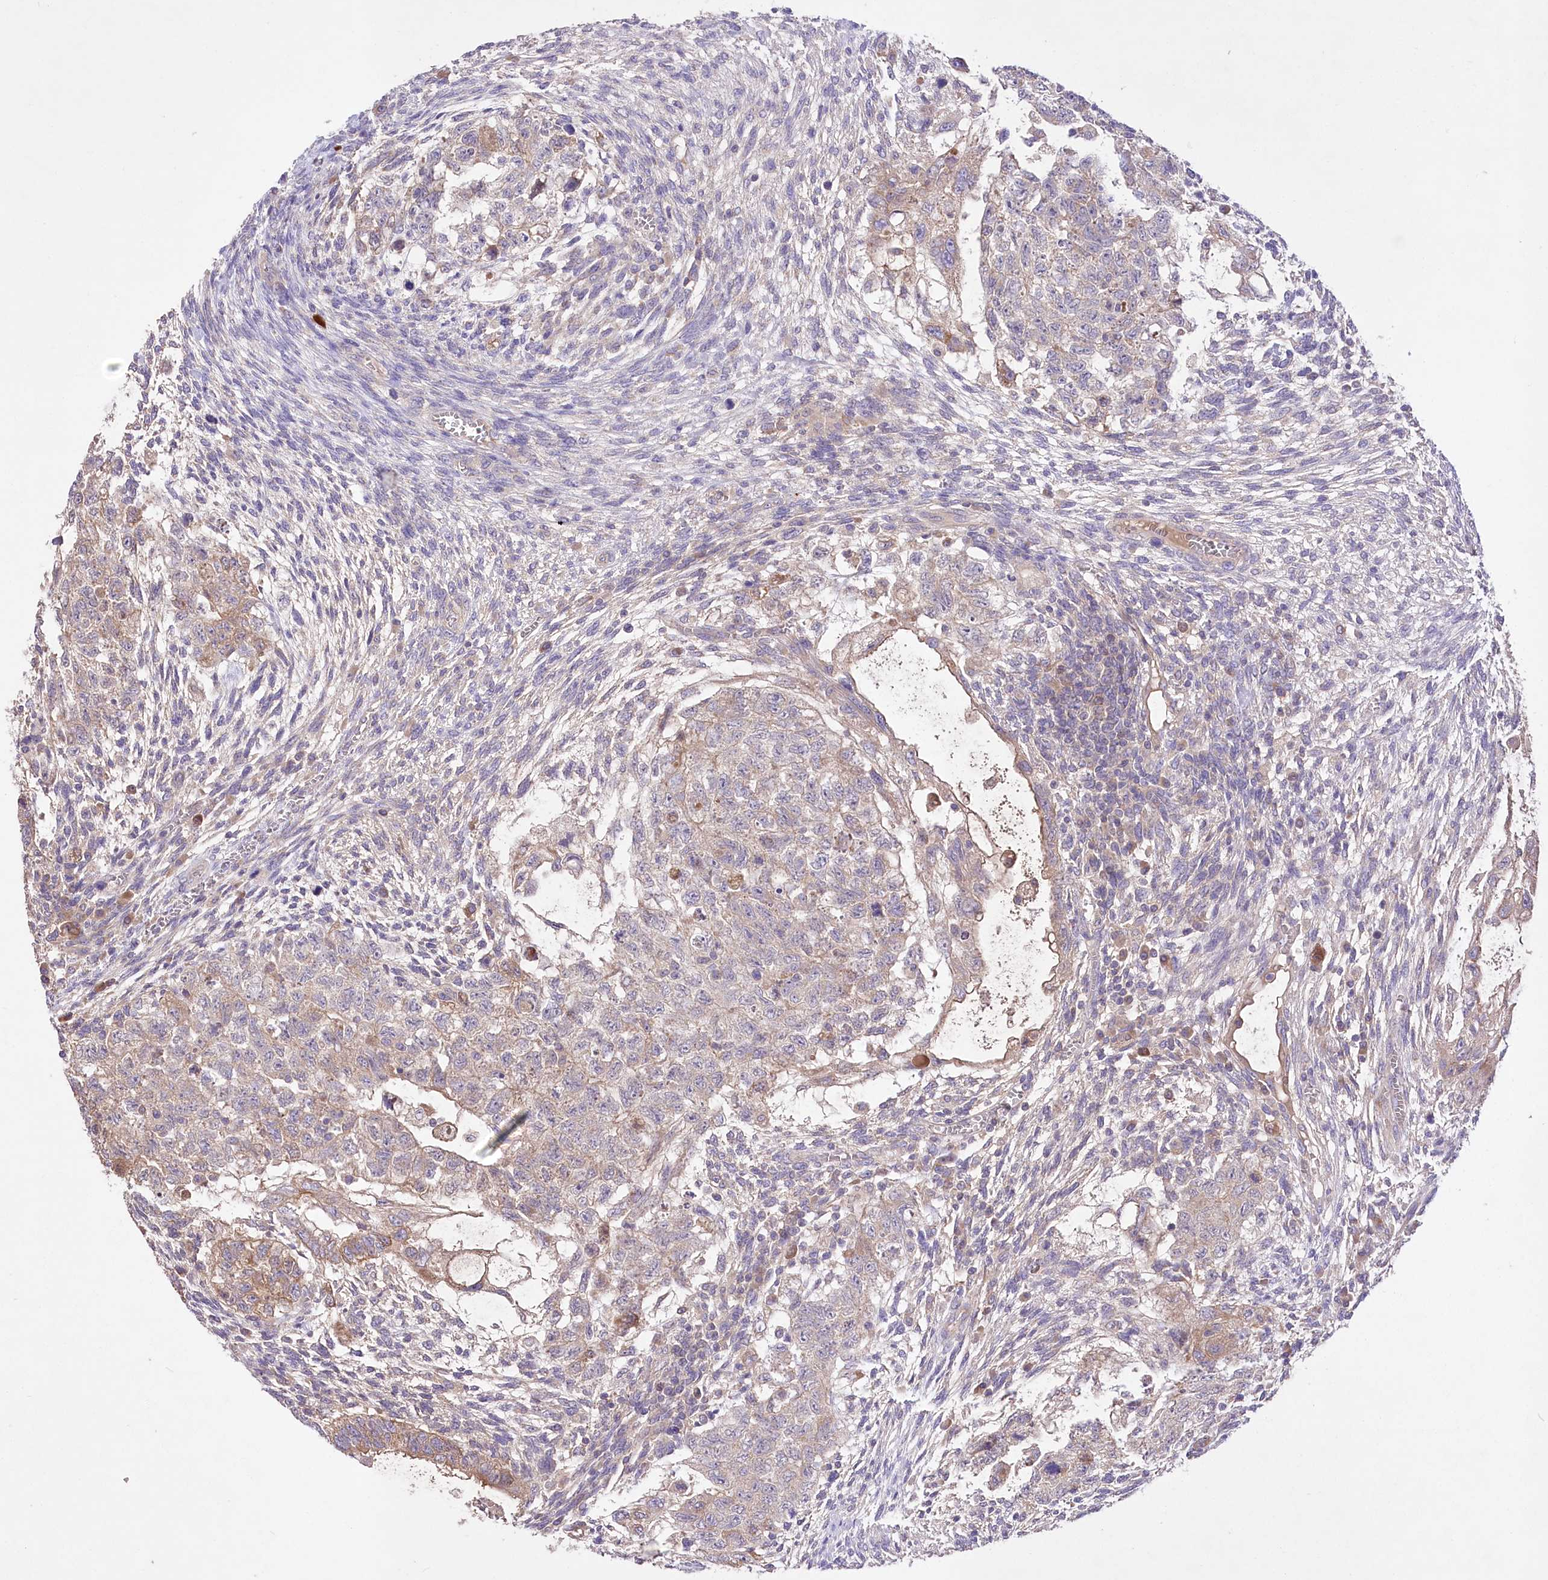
{"staining": {"intensity": "weak", "quantity": "<25%", "location": "cytoplasmic/membranous"}, "tissue": "testis cancer", "cell_type": "Tumor cells", "image_type": "cancer", "snomed": [{"axis": "morphology", "description": "Carcinoma, Embryonal, NOS"}, {"axis": "topography", "description": "Testis"}], "caption": "A histopathology image of human testis cancer (embryonal carcinoma) is negative for staining in tumor cells. (Stains: DAB immunohistochemistry with hematoxylin counter stain, Microscopy: brightfield microscopy at high magnification).", "gene": "PBLD", "patient": {"sex": "male", "age": 37}}